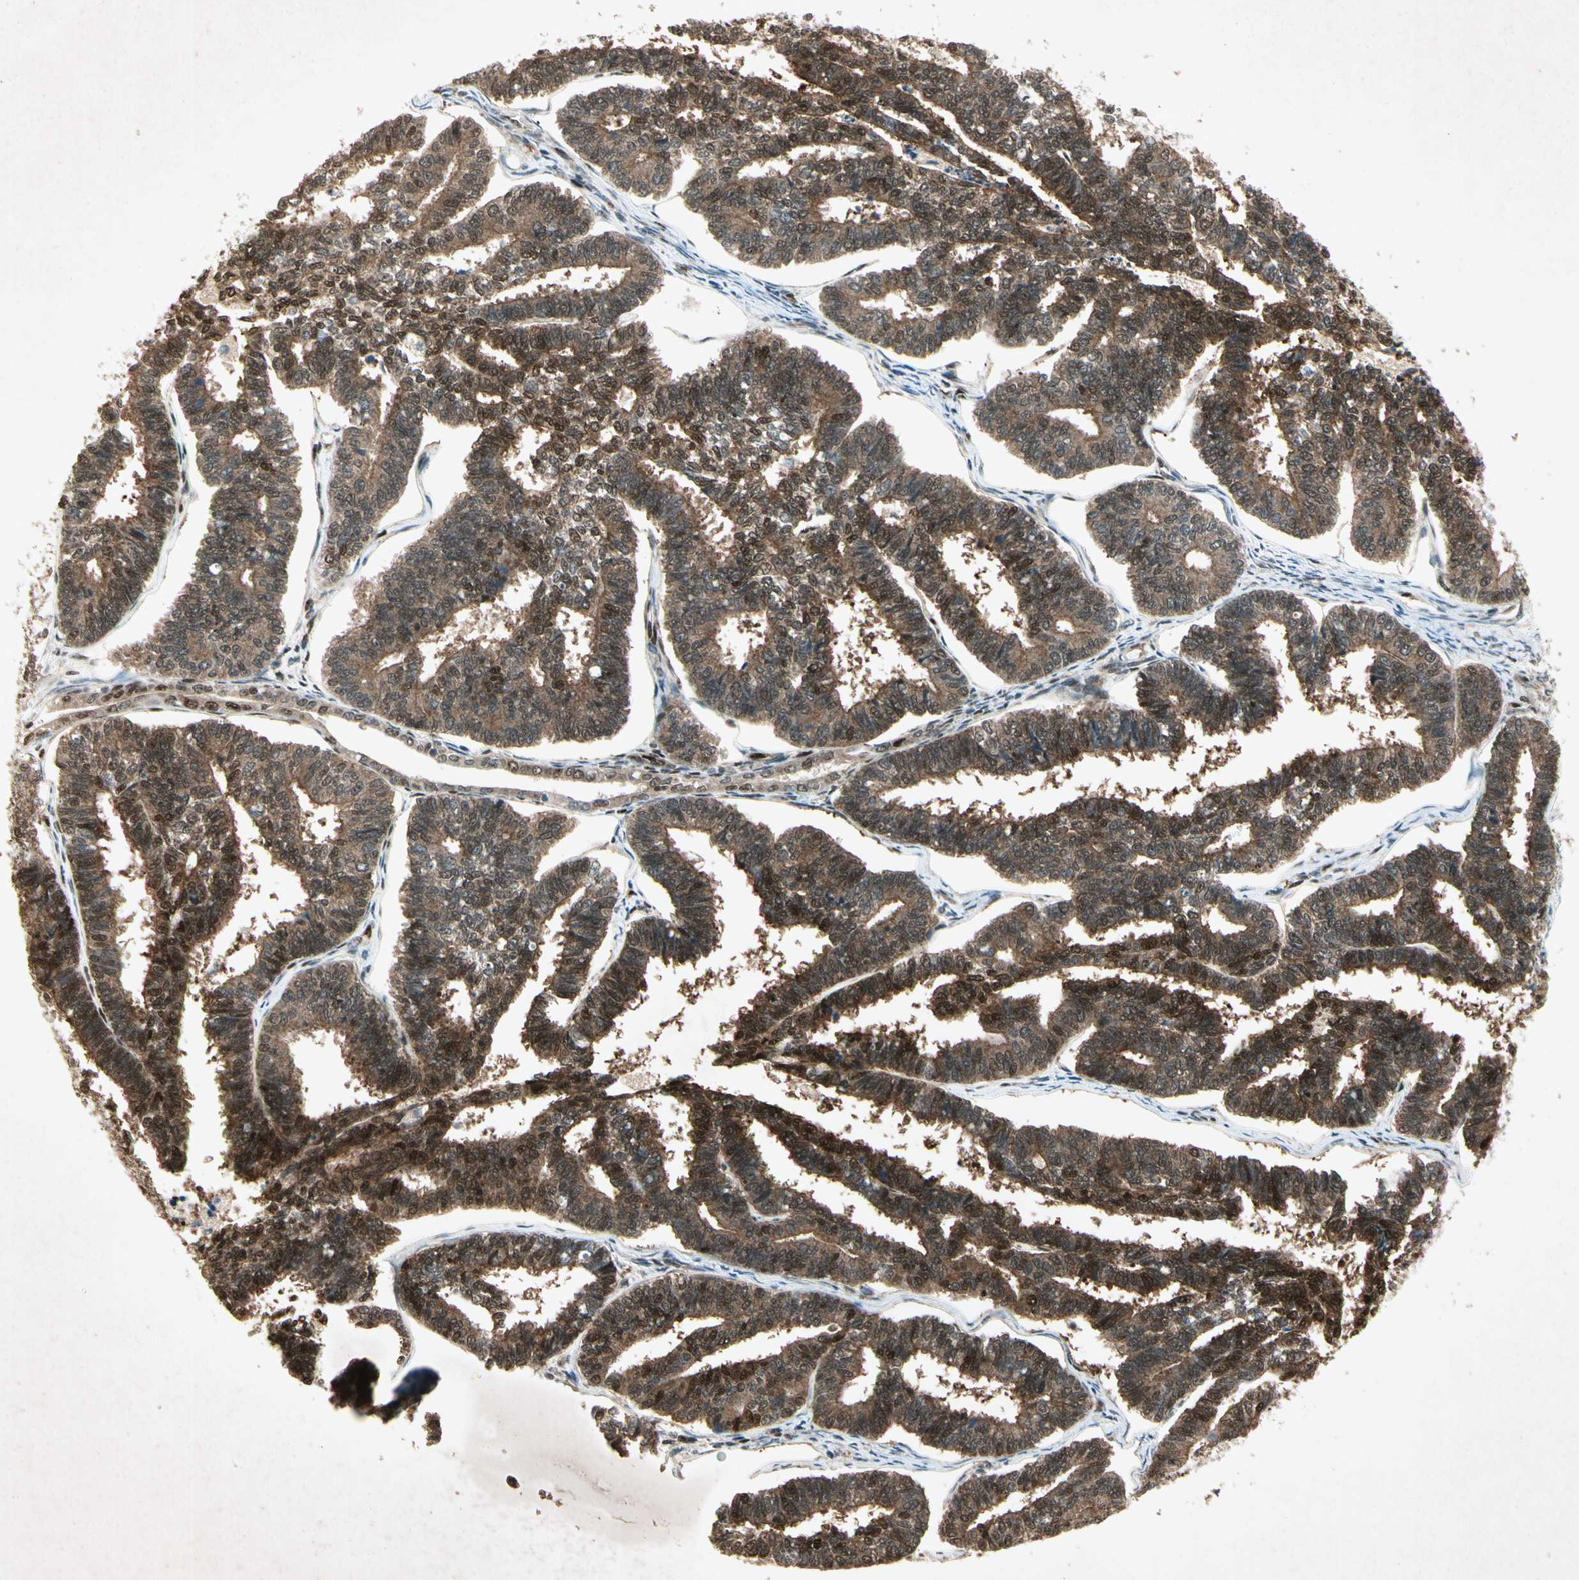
{"staining": {"intensity": "strong", "quantity": ">75%", "location": "cytoplasmic/membranous,nuclear"}, "tissue": "endometrial cancer", "cell_type": "Tumor cells", "image_type": "cancer", "snomed": [{"axis": "morphology", "description": "Adenocarcinoma, NOS"}, {"axis": "topography", "description": "Endometrium"}], "caption": "Protein analysis of endometrial cancer tissue reveals strong cytoplasmic/membranous and nuclear staining in approximately >75% of tumor cells.", "gene": "RNF43", "patient": {"sex": "female", "age": 70}}